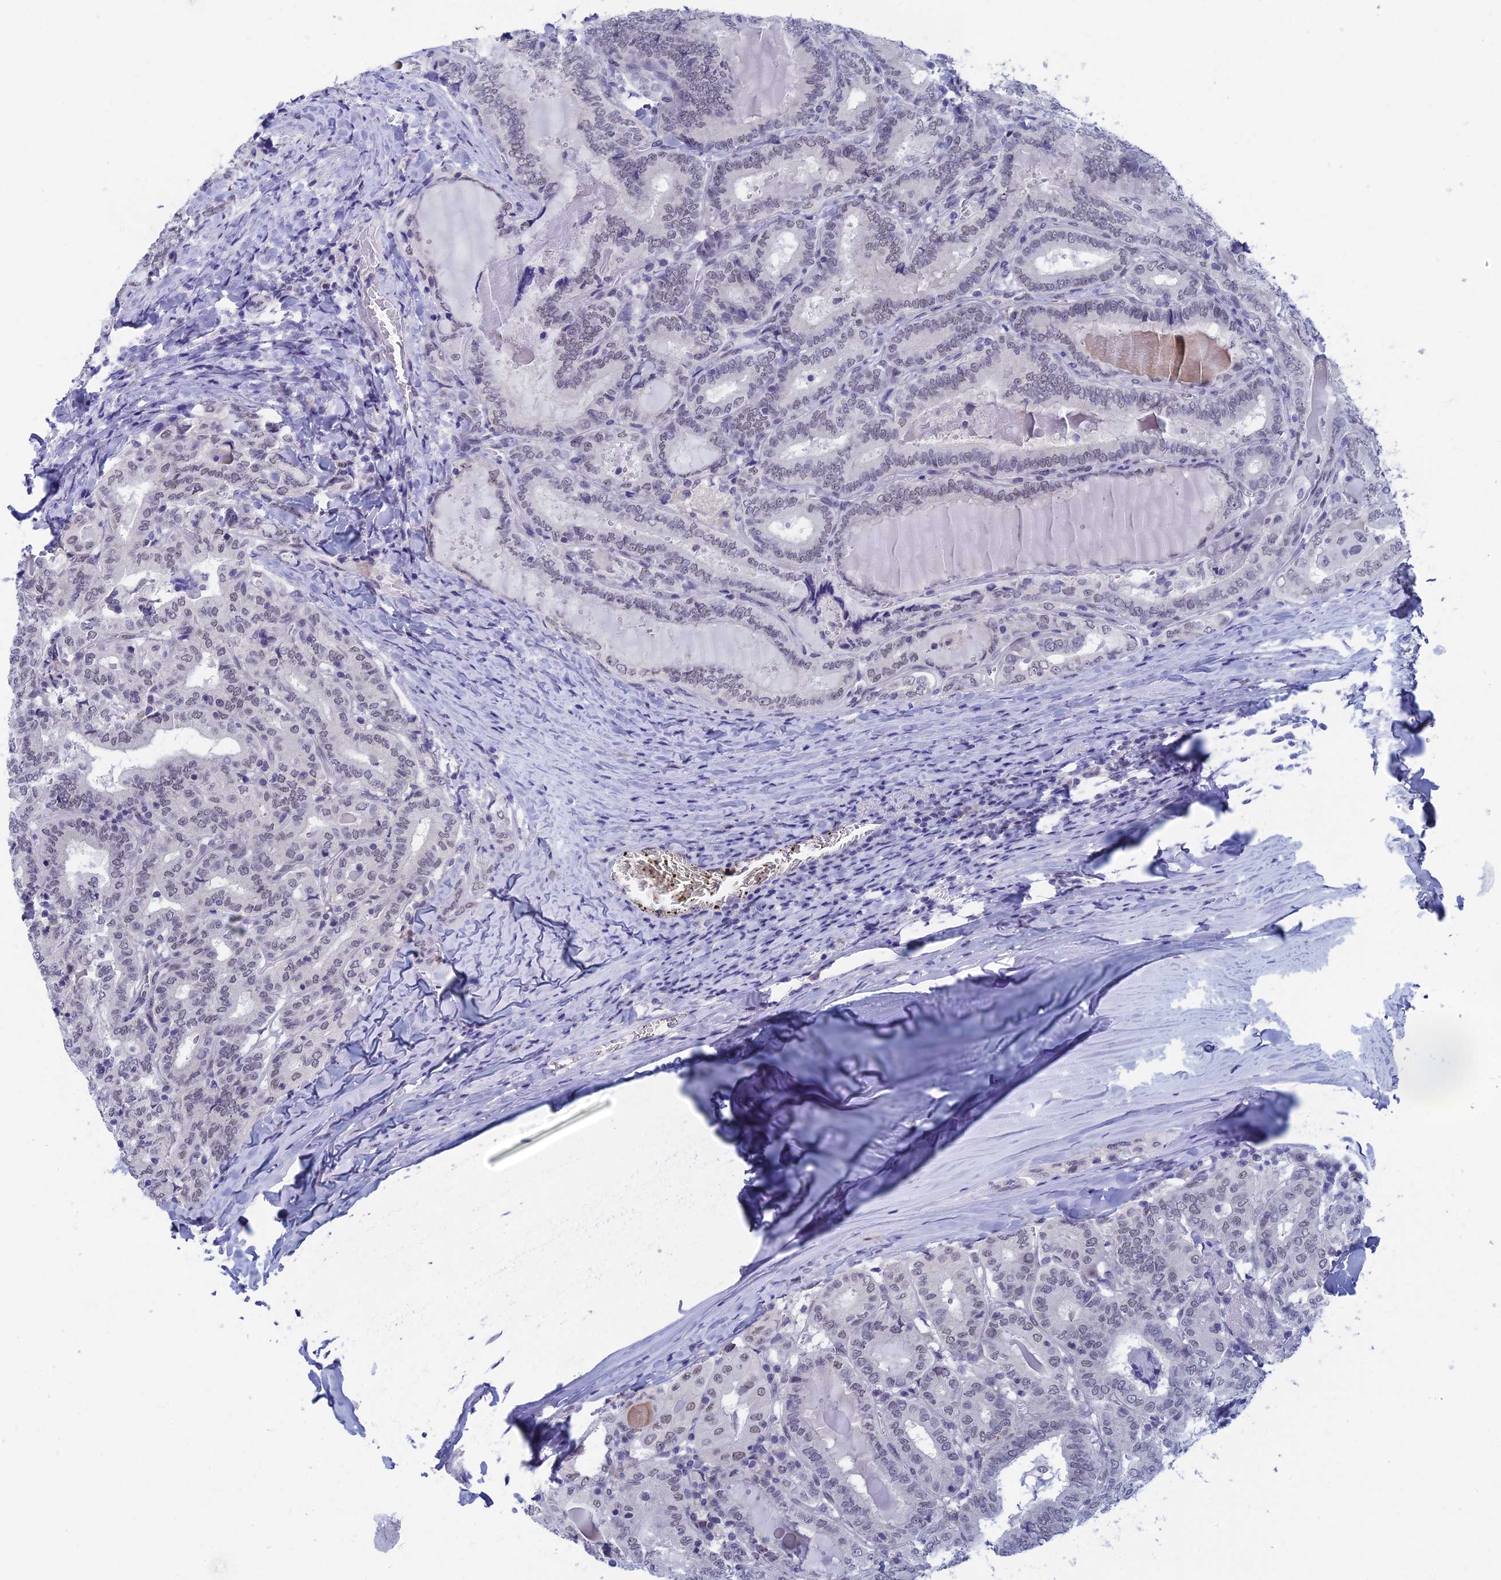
{"staining": {"intensity": "negative", "quantity": "none", "location": "none"}, "tissue": "thyroid cancer", "cell_type": "Tumor cells", "image_type": "cancer", "snomed": [{"axis": "morphology", "description": "Papillary adenocarcinoma, NOS"}, {"axis": "topography", "description": "Thyroid gland"}], "caption": "DAB immunohistochemical staining of papillary adenocarcinoma (thyroid) exhibits no significant staining in tumor cells.", "gene": "NABP2", "patient": {"sex": "female", "age": 72}}